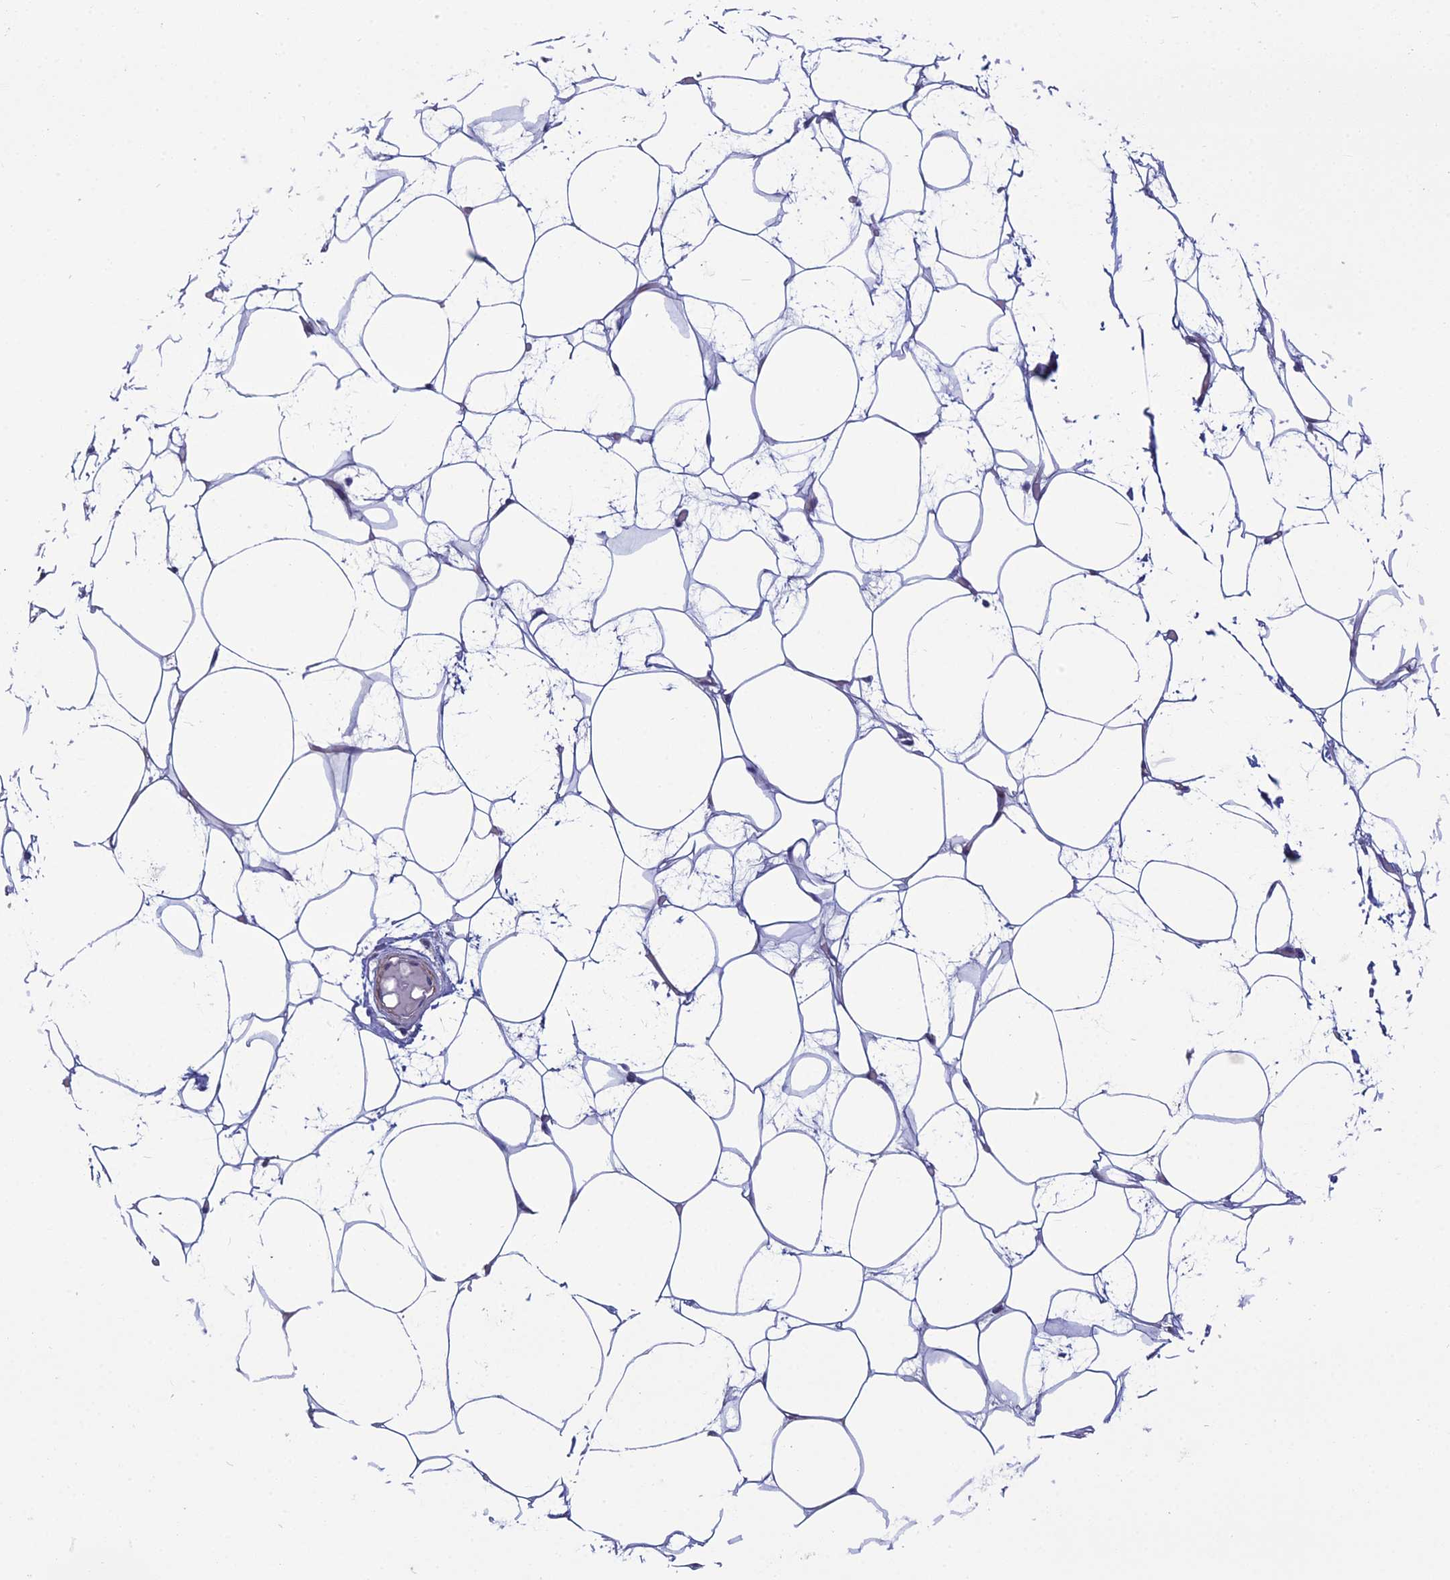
{"staining": {"intensity": "negative", "quantity": "none", "location": "none"}, "tissue": "adipose tissue", "cell_type": "Adipocytes", "image_type": "normal", "snomed": [{"axis": "morphology", "description": "Normal tissue, NOS"}, {"axis": "topography", "description": "Breast"}], "caption": "Immunohistochemical staining of normal adipose tissue shows no significant positivity in adipocytes.", "gene": "LZTS2", "patient": {"sex": "female", "age": 23}}